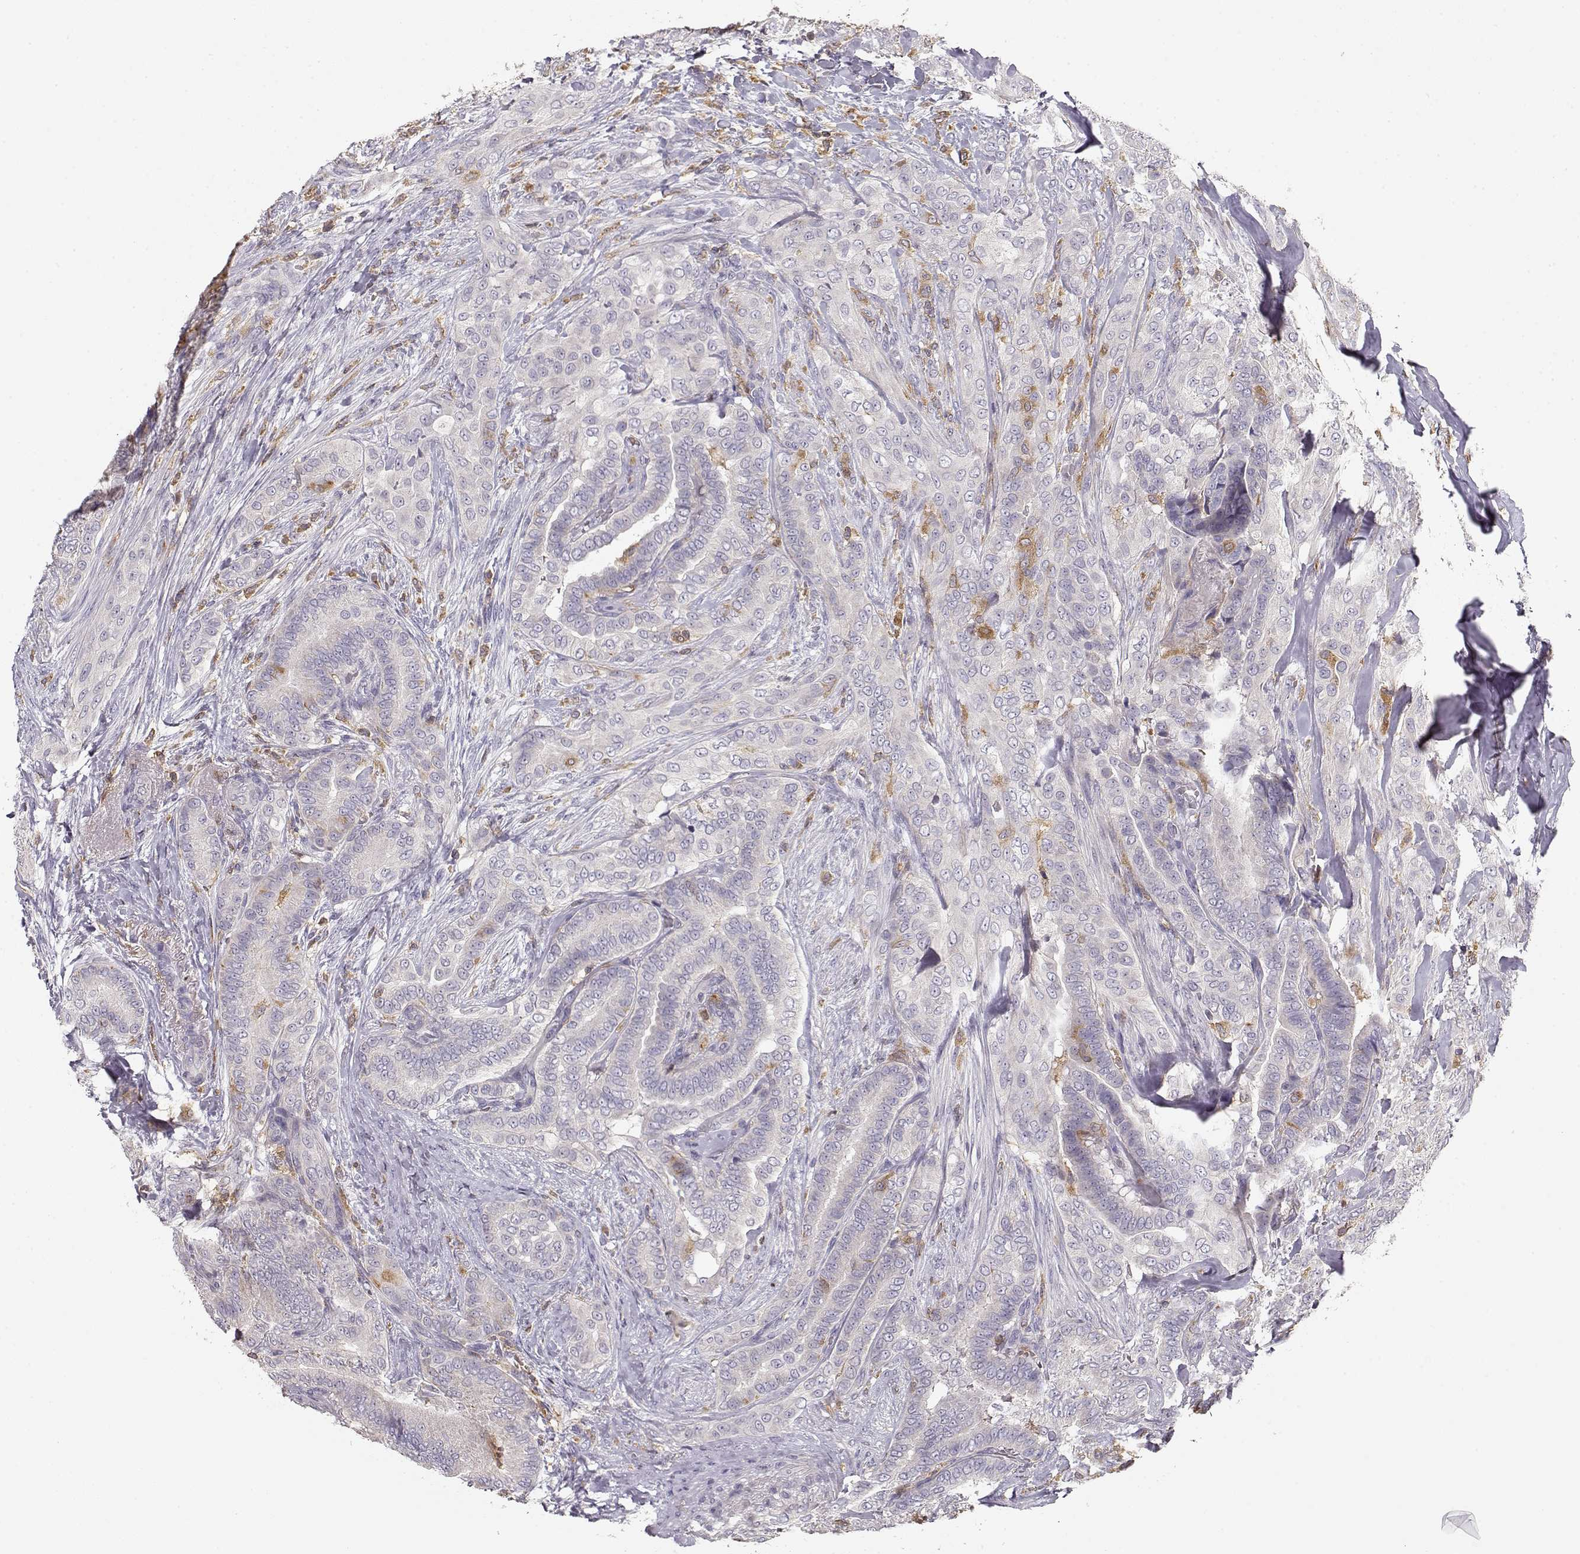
{"staining": {"intensity": "negative", "quantity": "none", "location": "none"}, "tissue": "thyroid cancer", "cell_type": "Tumor cells", "image_type": "cancer", "snomed": [{"axis": "morphology", "description": "Papillary adenocarcinoma, NOS"}, {"axis": "topography", "description": "Thyroid gland"}], "caption": "An image of human thyroid cancer is negative for staining in tumor cells.", "gene": "VAV1", "patient": {"sex": "male", "age": 61}}